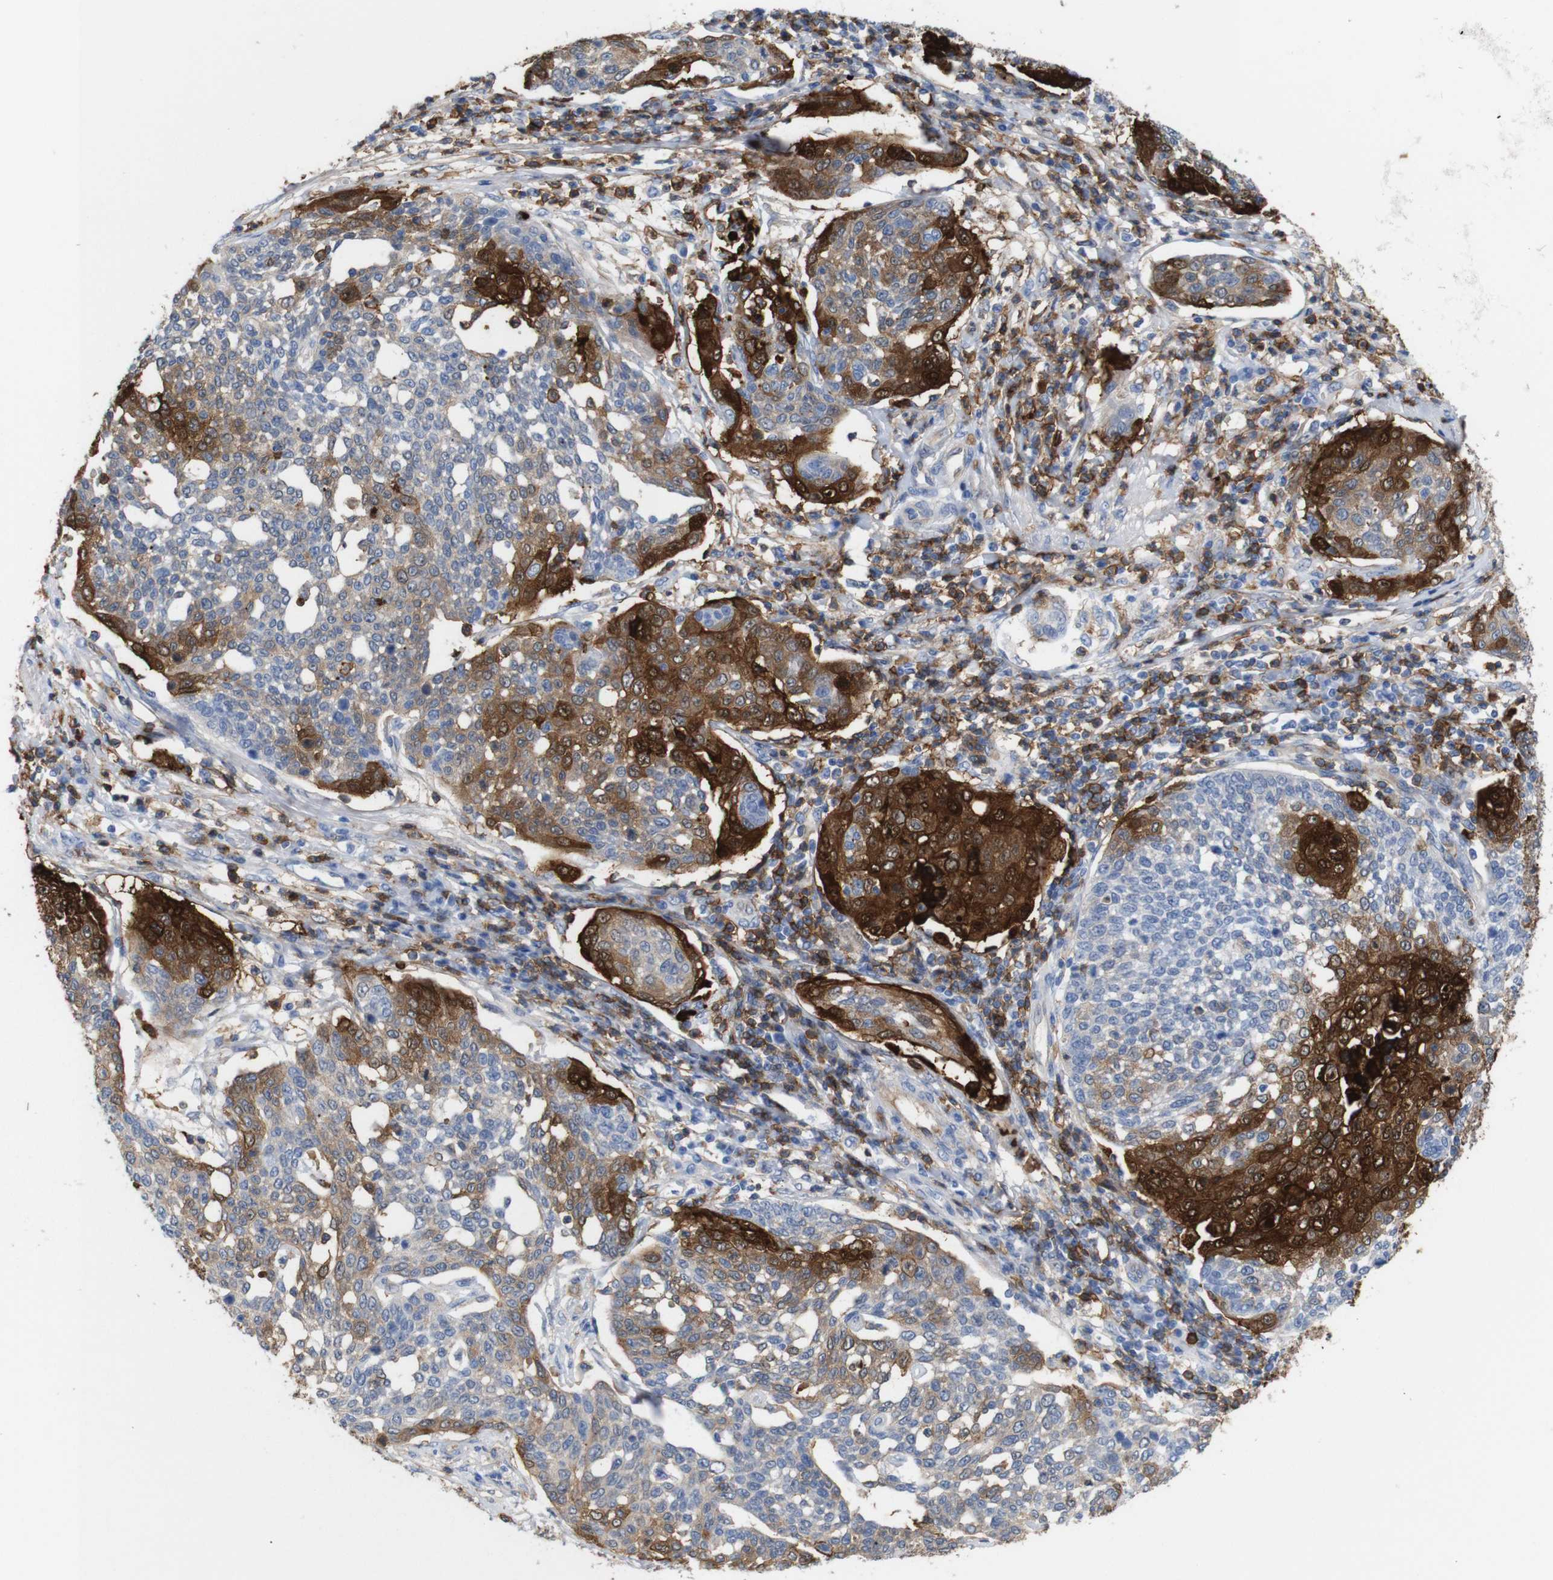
{"staining": {"intensity": "strong", "quantity": "<25%", "location": "cytoplasmic/membranous,nuclear"}, "tissue": "cervical cancer", "cell_type": "Tumor cells", "image_type": "cancer", "snomed": [{"axis": "morphology", "description": "Squamous cell carcinoma, NOS"}, {"axis": "topography", "description": "Cervix"}], "caption": "The histopathology image exhibits immunohistochemical staining of cervical cancer. There is strong cytoplasmic/membranous and nuclear staining is identified in about <25% of tumor cells.", "gene": "ANXA1", "patient": {"sex": "female", "age": 34}}